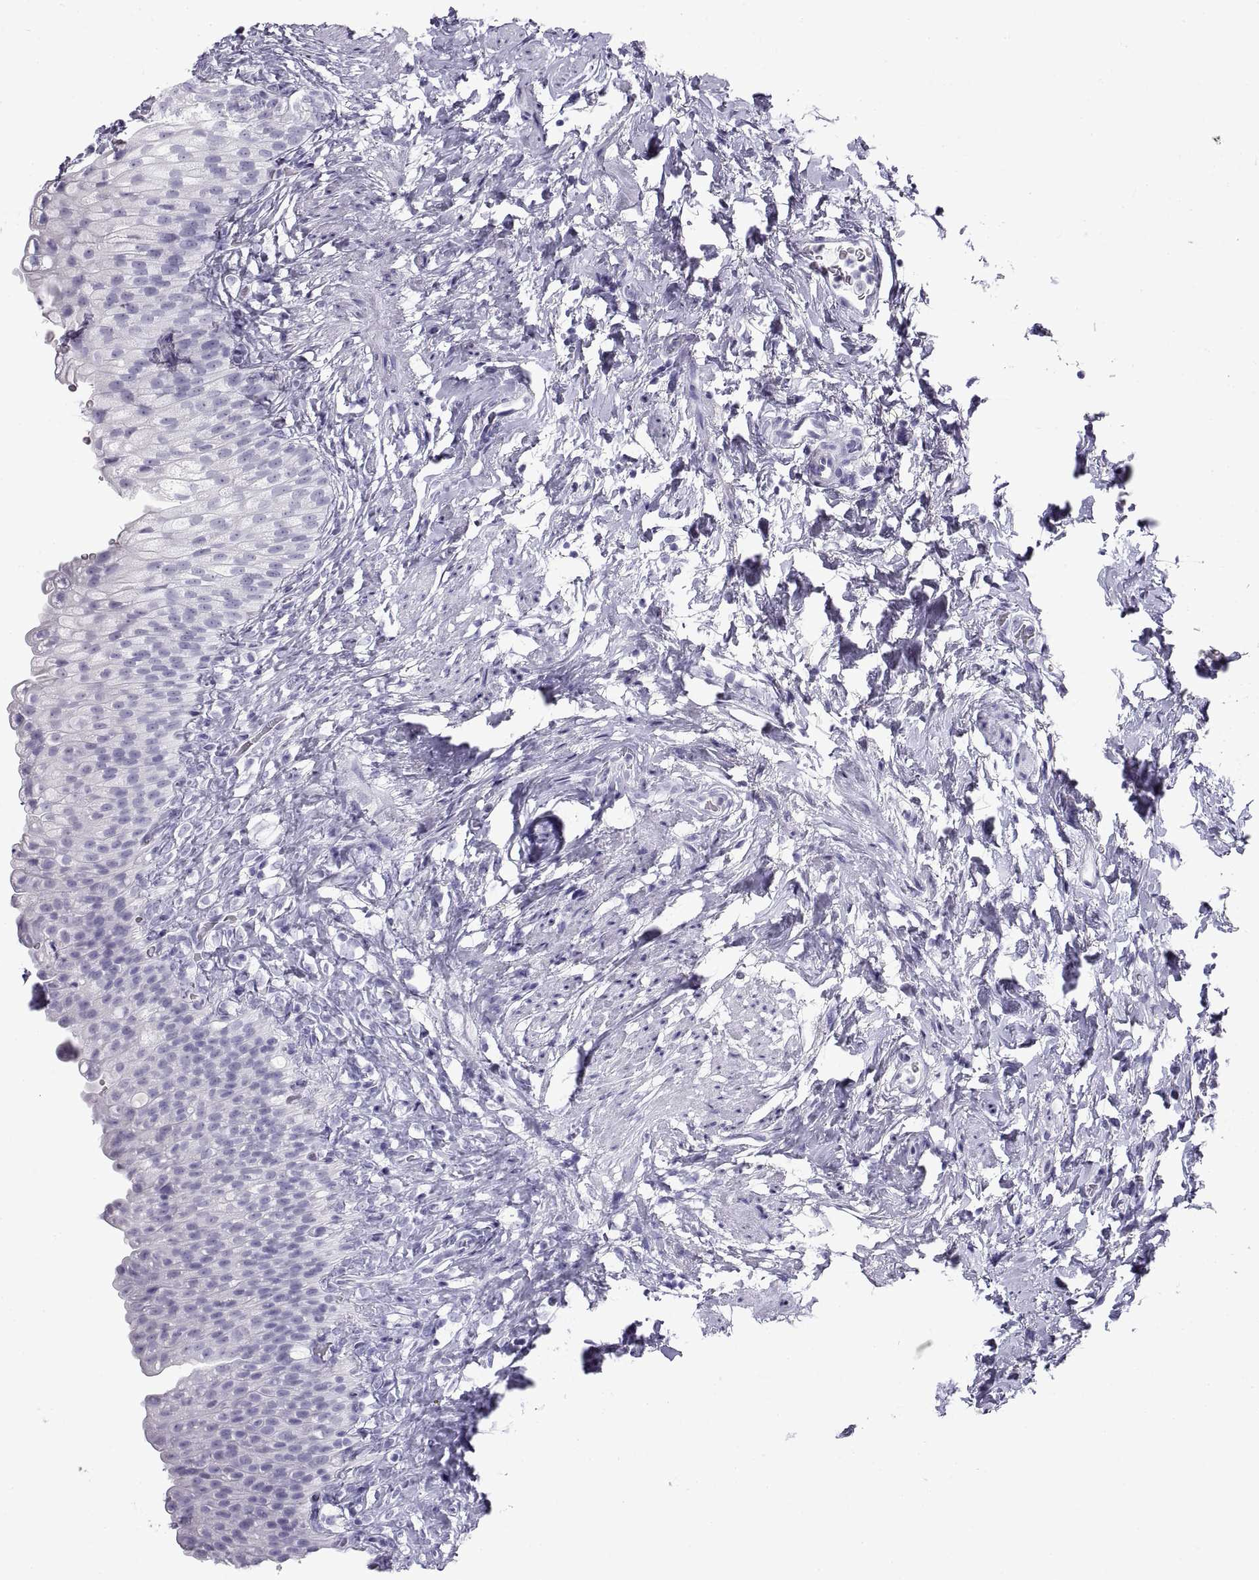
{"staining": {"intensity": "negative", "quantity": "none", "location": "none"}, "tissue": "urinary bladder", "cell_type": "Urothelial cells", "image_type": "normal", "snomed": [{"axis": "morphology", "description": "Normal tissue, NOS"}, {"axis": "topography", "description": "Urinary bladder"}], "caption": "IHC histopathology image of benign human urinary bladder stained for a protein (brown), which displays no expression in urothelial cells.", "gene": "RLBP1", "patient": {"sex": "male", "age": 76}}